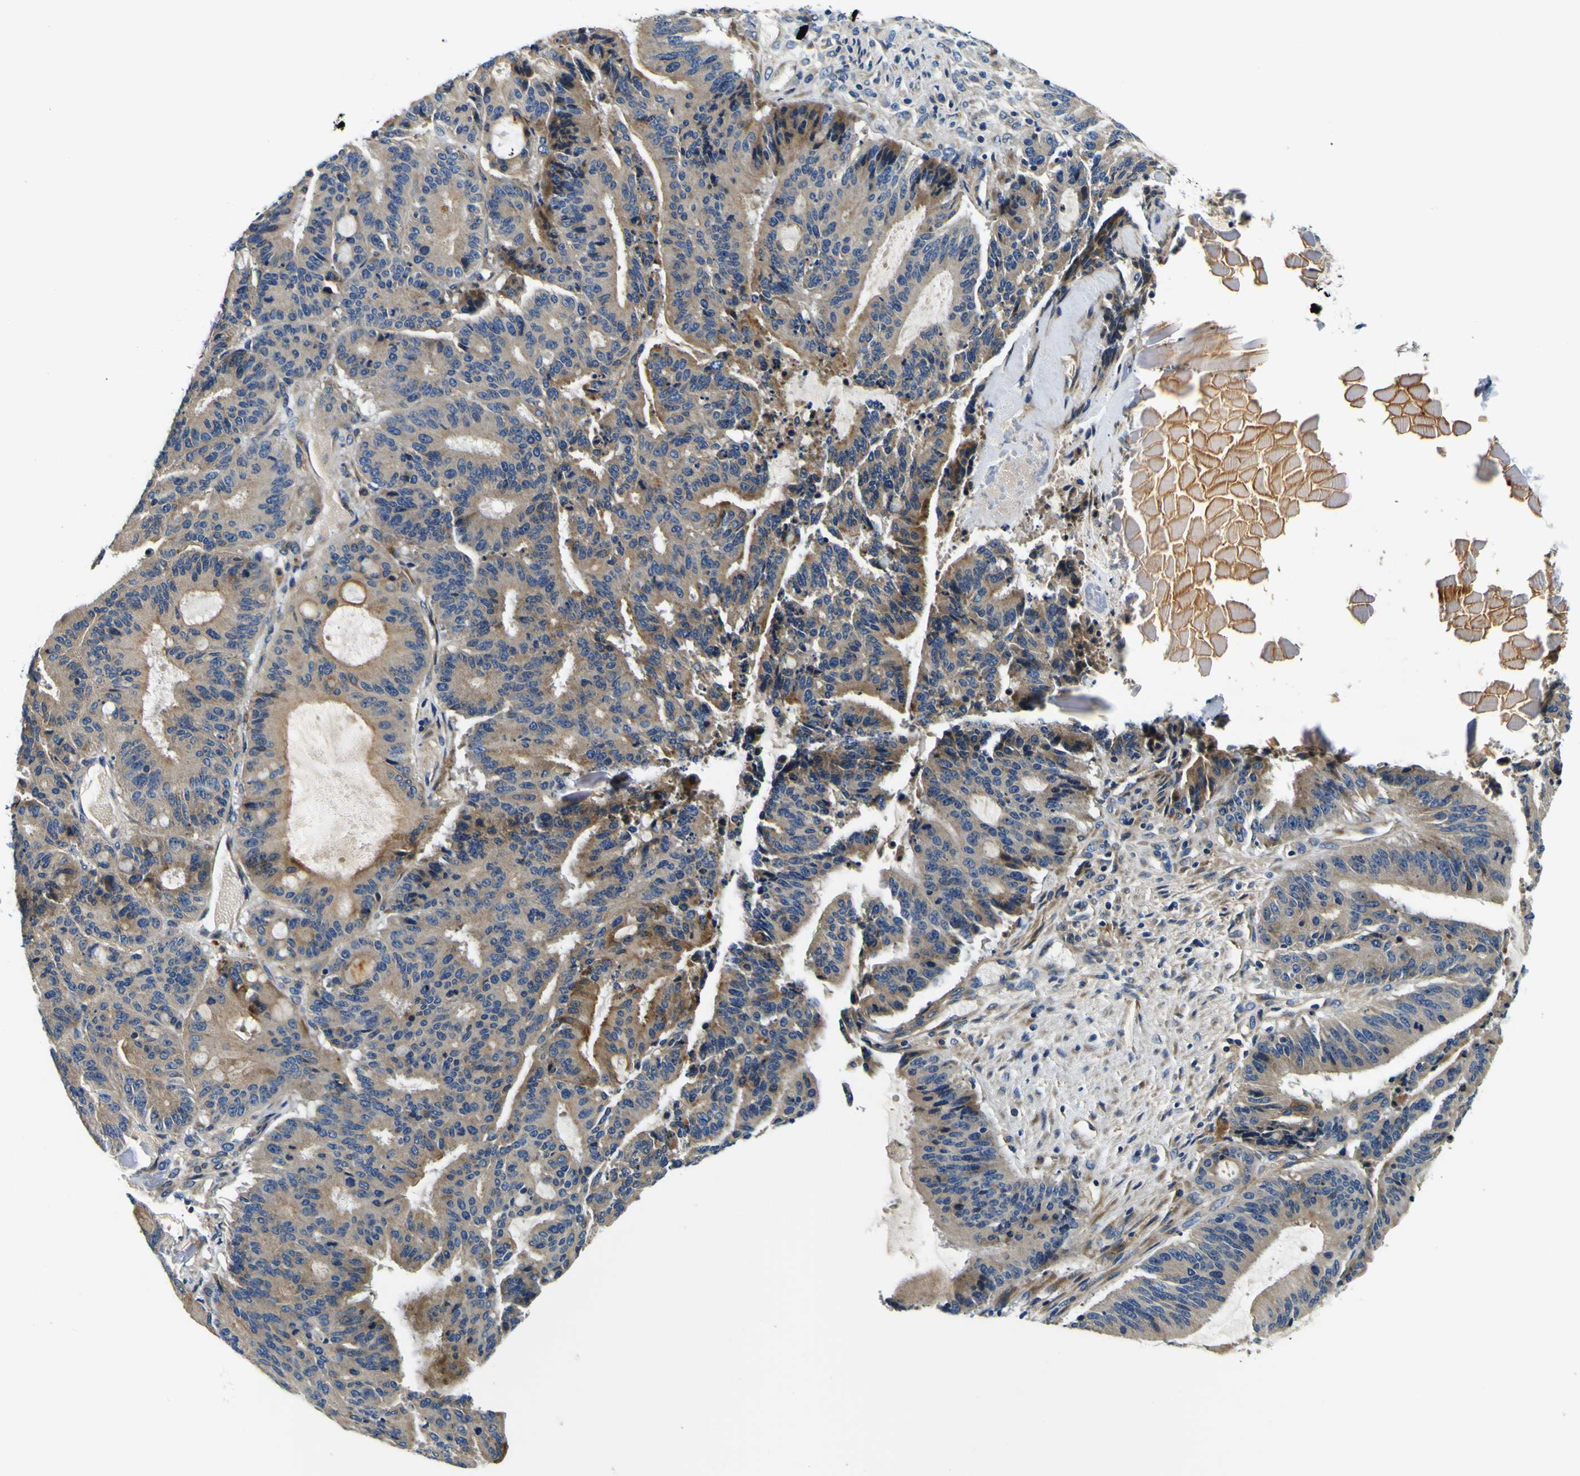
{"staining": {"intensity": "moderate", "quantity": ">75%", "location": "cytoplasmic/membranous"}, "tissue": "liver cancer", "cell_type": "Tumor cells", "image_type": "cancer", "snomed": [{"axis": "morphology", "description": "Cholangiocarcinoma"}, {"axis": "topography", "description": "Liver"}], "caption": "High-power microscopy captured an immunohistochemistry micrograph of liver cholangiocarcinoma, revealing moderate cytoplasmic/membranous positivity in approximately >75% of tumor cells. (Brightfield microscopy of DAB IHC at high magnification).", "gene": "CLSTN1", "patient": {"sex": "female", "age": 73}}